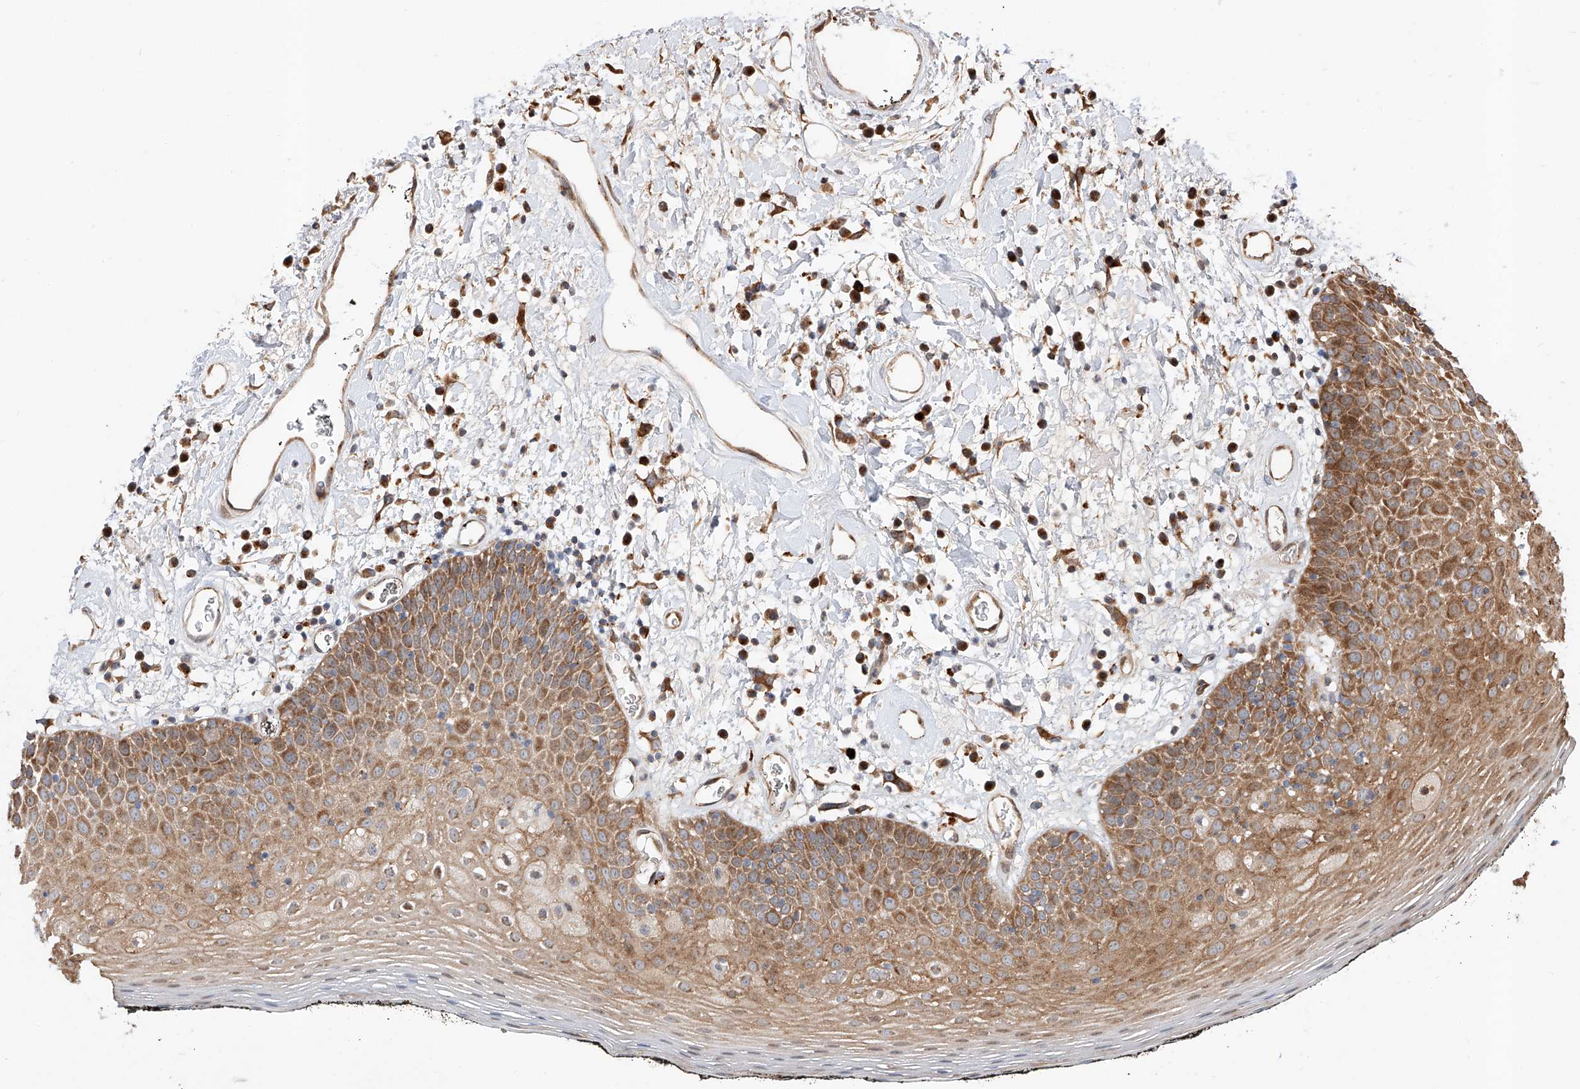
{"staining": {"intensity": "moderate", "quantity": ">75%", "location": "cytoplasmic/membranous"}, "tissue": "oral mucosa", "cell_type": "Squamous epithelial cells", "image_type": "normal", "snomed": [{"axis": "morphology", "description": "Normal tissue, NOS"}, {"axis": "topography", "description": "Oral tissue"}], "caption": "Protein staining by immunohistochemistry exhibits moderate cytoplasmic/membranous positivity in approximately >75% of squamous epithelial cells in benign oral mucosa. (DAB (3,3'-diaminobenzidine) IHC, brown staining for protein, blue staining for nuclei).", "gene": "DIRAS3", "patient": {"sex": "male", "age": 74}}